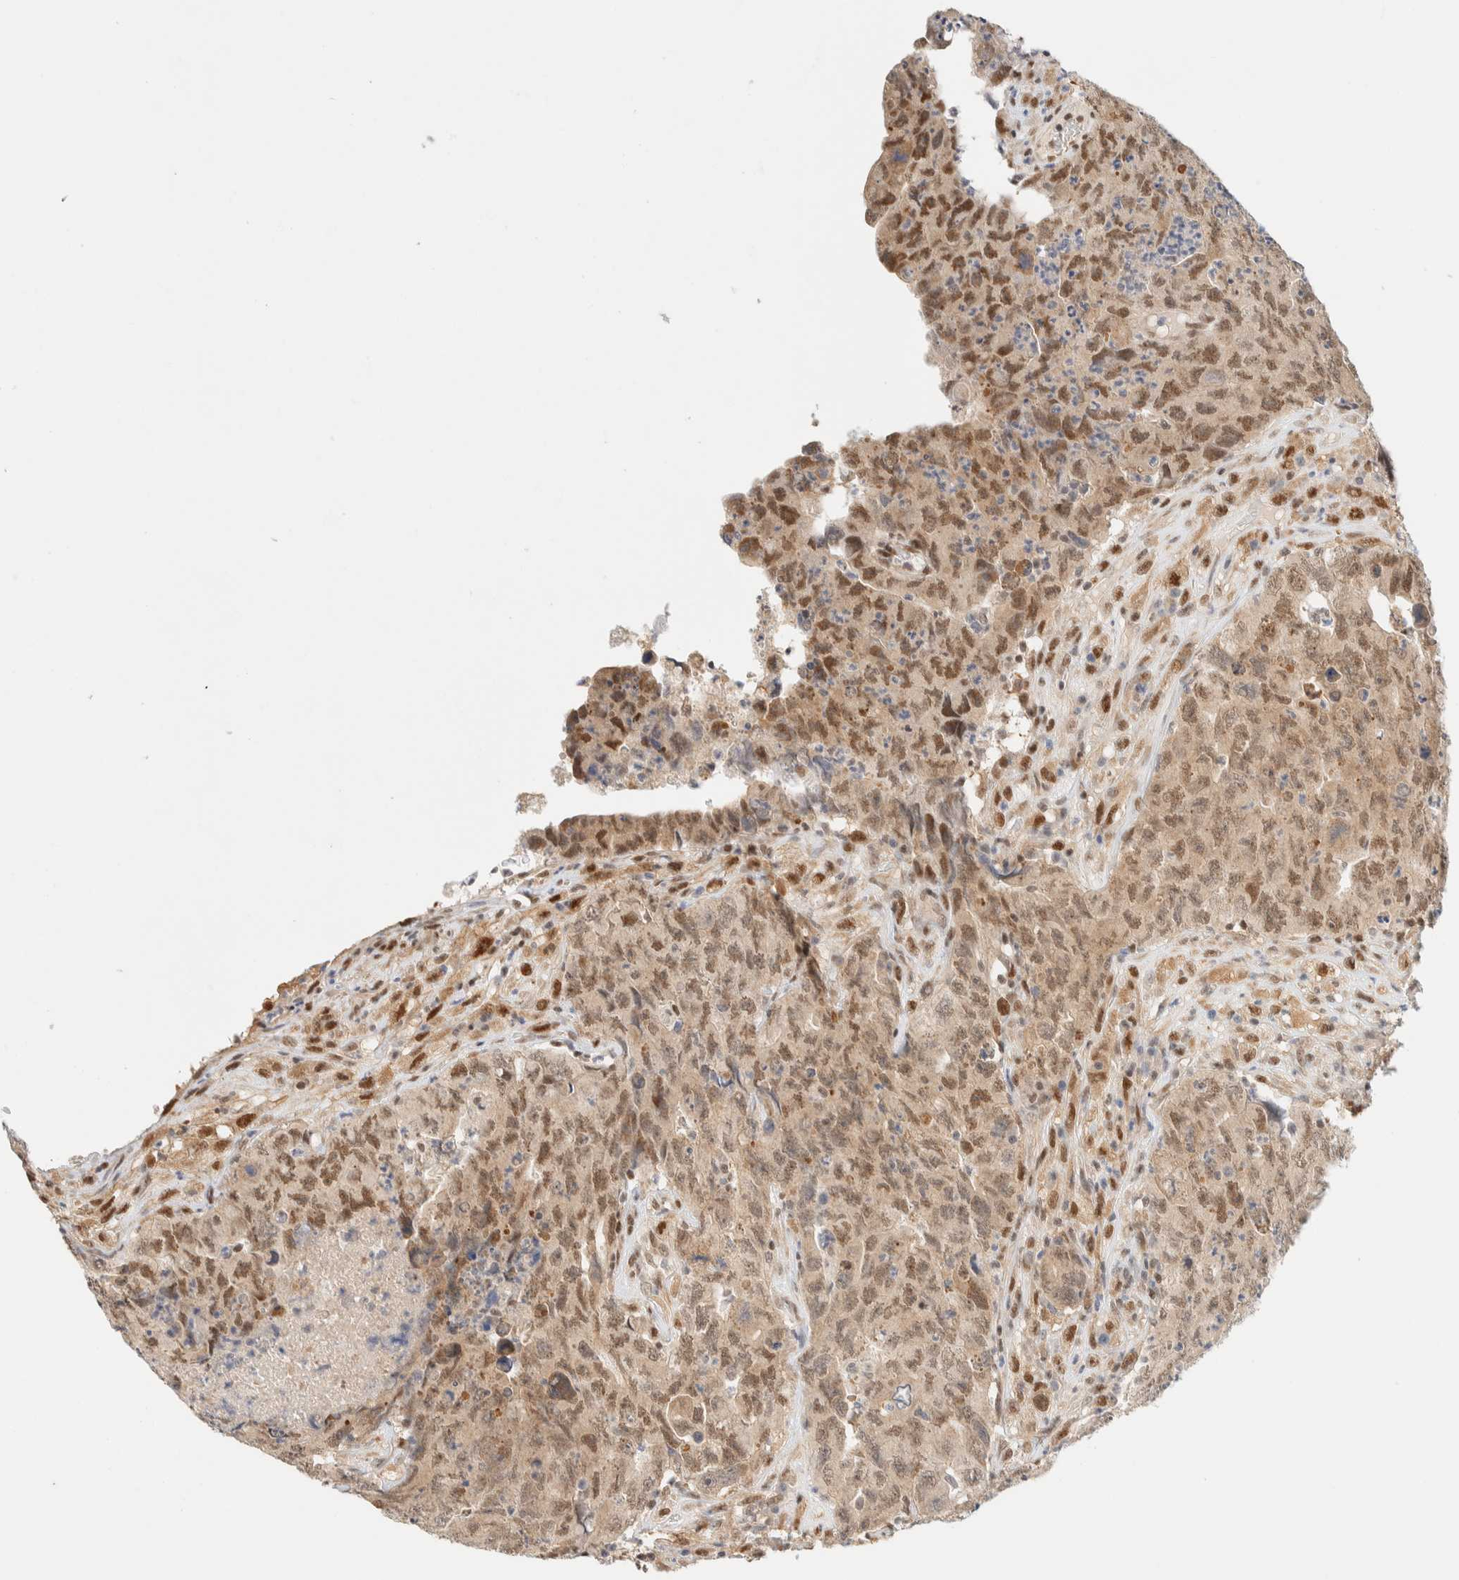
{"staining": {"intensity": "moderate", "quantity": ">75%", "location": "nuclear"}, "tissue": "testis cancer", "cell_type": "Tumor cells", "image_type": "cancer", "snomed": [{"axis": "morphology", "description": "Carcinoma, Embryonal, NOS"}, {"axis": "topography", "description": "Testis"}], "caption": "A brown stain highlights moderate nuclear positivity of a protein in embryonal carcinoma (testis) tumor cells.", "gene": "PYGO2", "patient": {"sex": "male", "age": 32}}